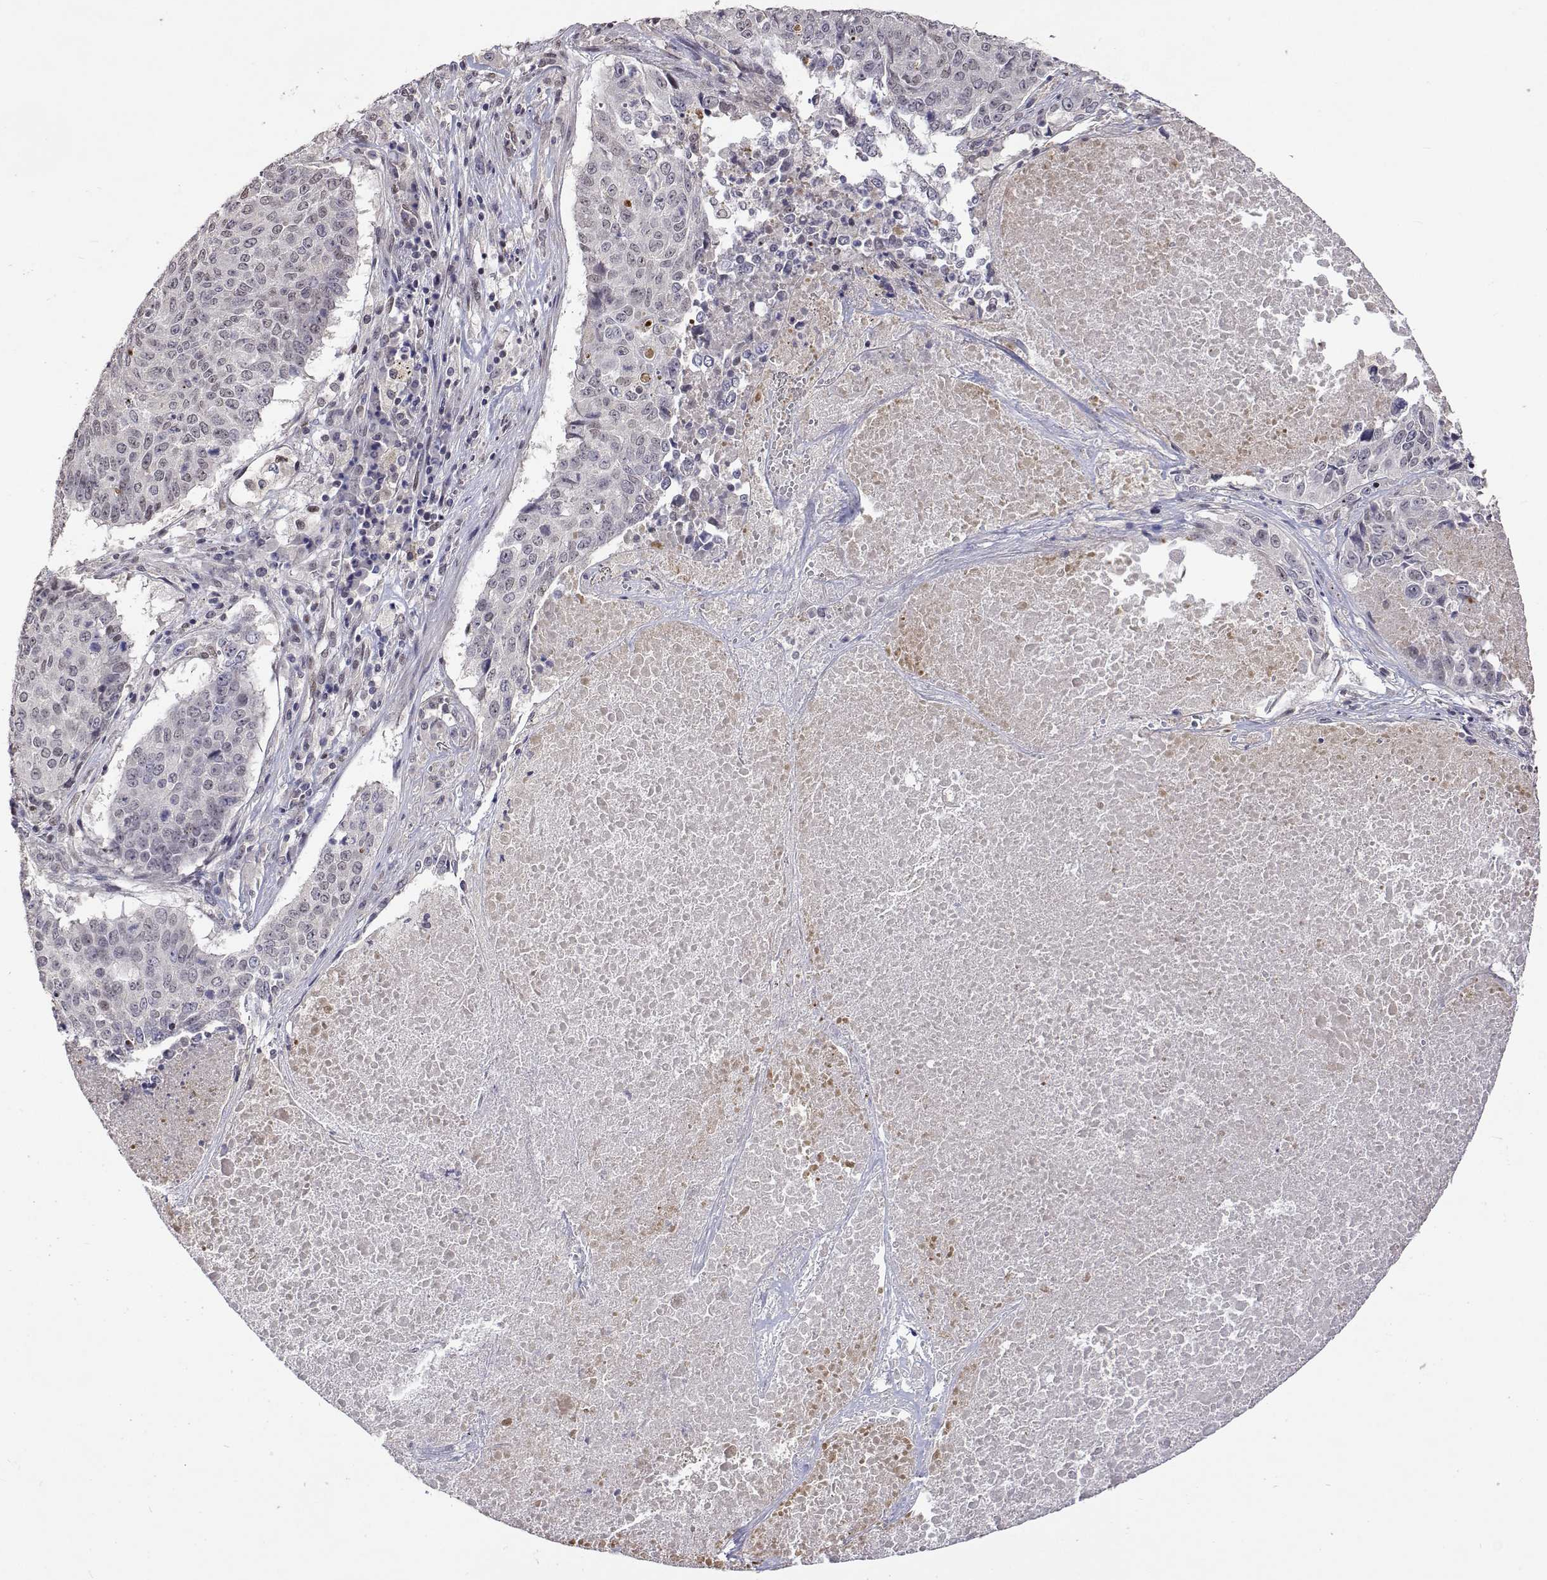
{"staining": {"intensity": "negative", "quantity": "none", "location": "none"}, "tissue": "lung cancer", "cell_type": "Tumor cells", "image_type": "cancer", "snomed": [{"axis": "morphology", "description": "Normal tissue, NOS"}, {"axis": "morphology", "description": "Squamous cell carcinoma, NOS"}, {"axis": "topography", "description": "Bronchus"}, {"axis": "topography", "description": "Lung"}], "caption": "Immunohistochemistry image of neoplastic tissue: lung squamous cell carcinoma stained with DAB (3,3'-diaminobenzidine) shows no significant protein staining in tumor cells.", "gene": "HNRNPA0", "patient": {"sex": "male", "age": 64}}